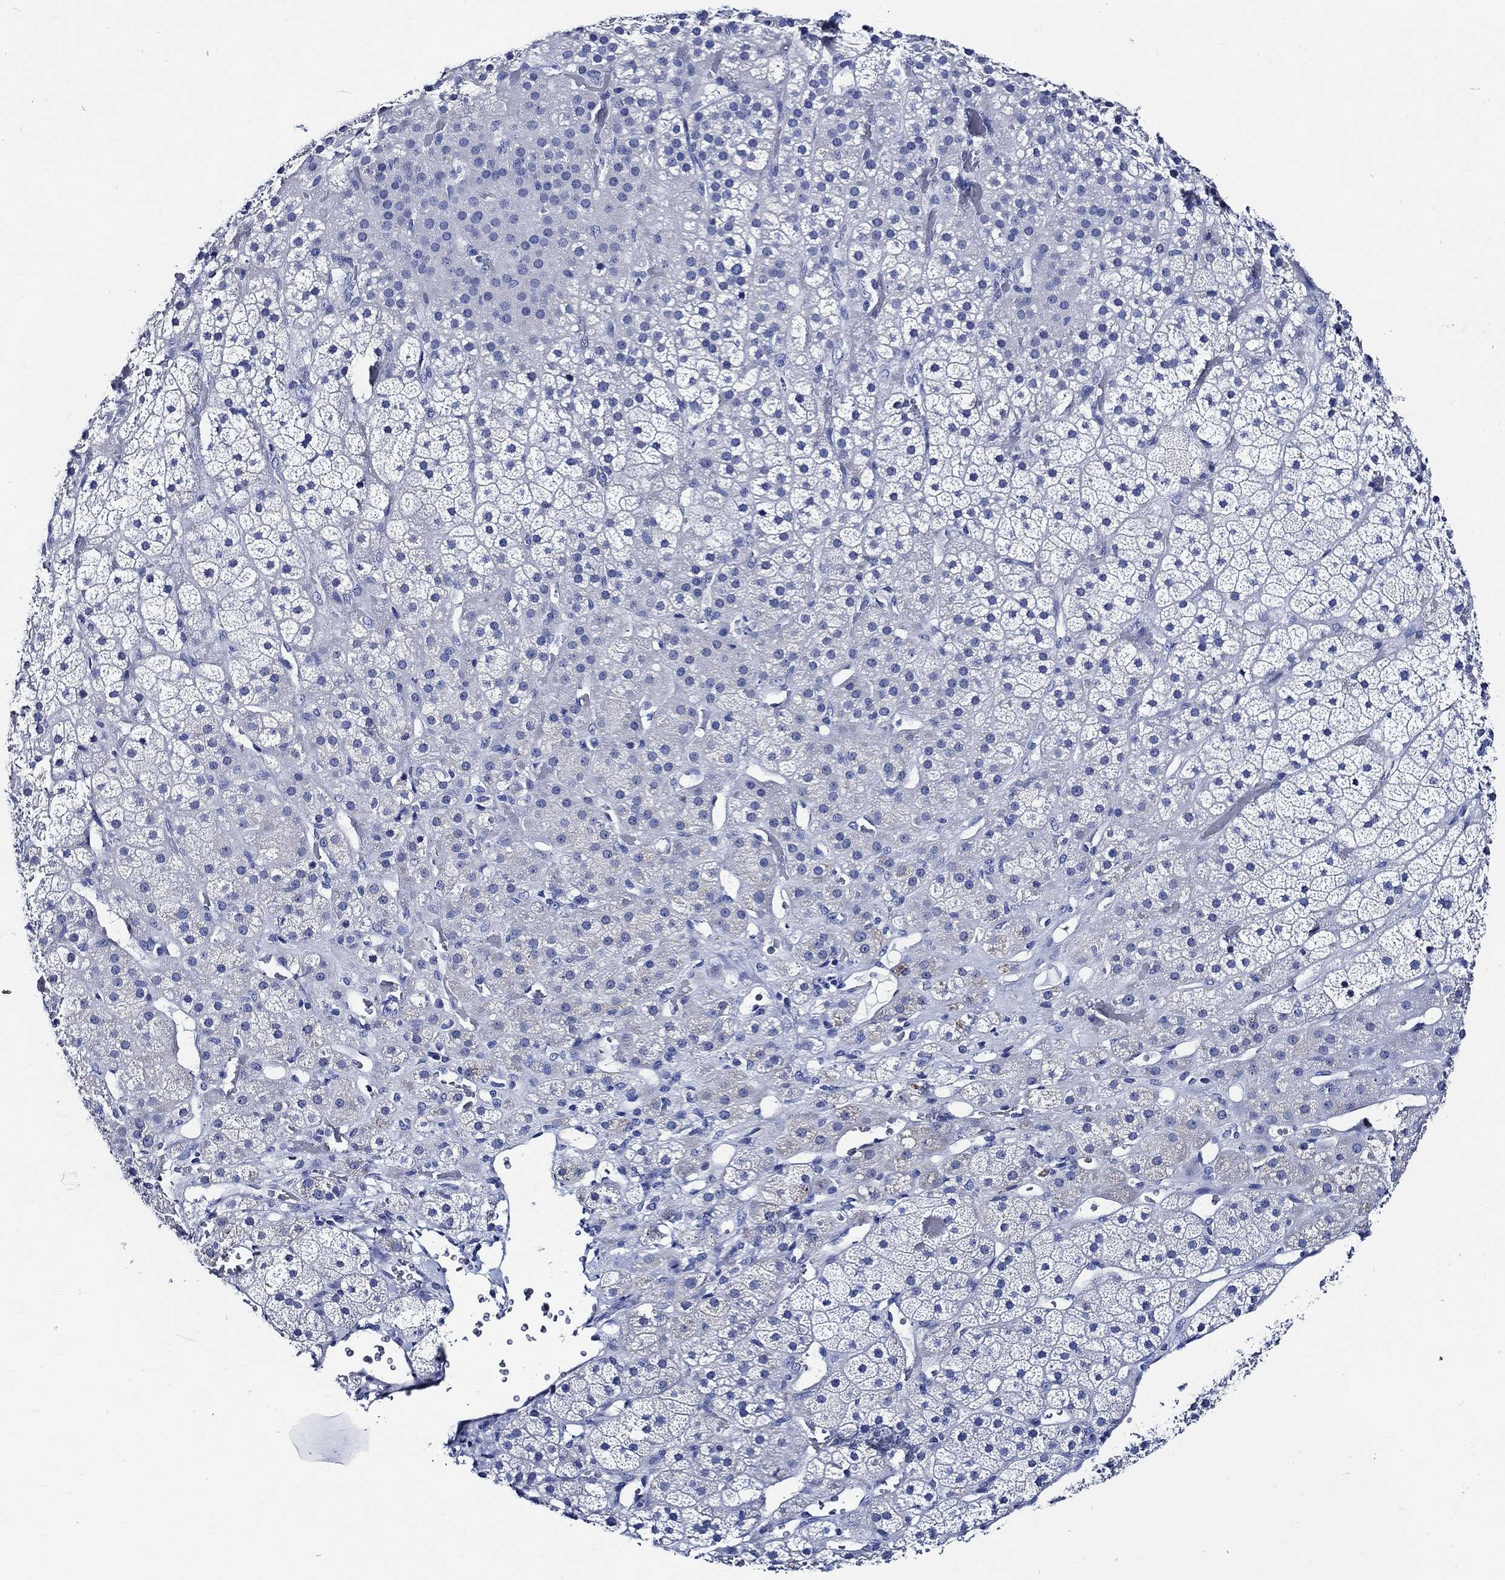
{"staining": {"intensity": "negative", "quantity": "none", "location": "none"}, "tissue": "adrenal gland", "cell_type": "Glandular cells", "image_type": "normal", "snomed": [{"axis": "morphology", "description": "Normal tissue, NOS"}, {"axis": "topography", "description": "Adrenal gland"}], "caption": "Immunohistochemistry (IHC) of unremarkable human adrenal gland exhibits no expression in glandular cells.", "gene": "WDR62", "patient": {"sex": "male", "age": 57}}